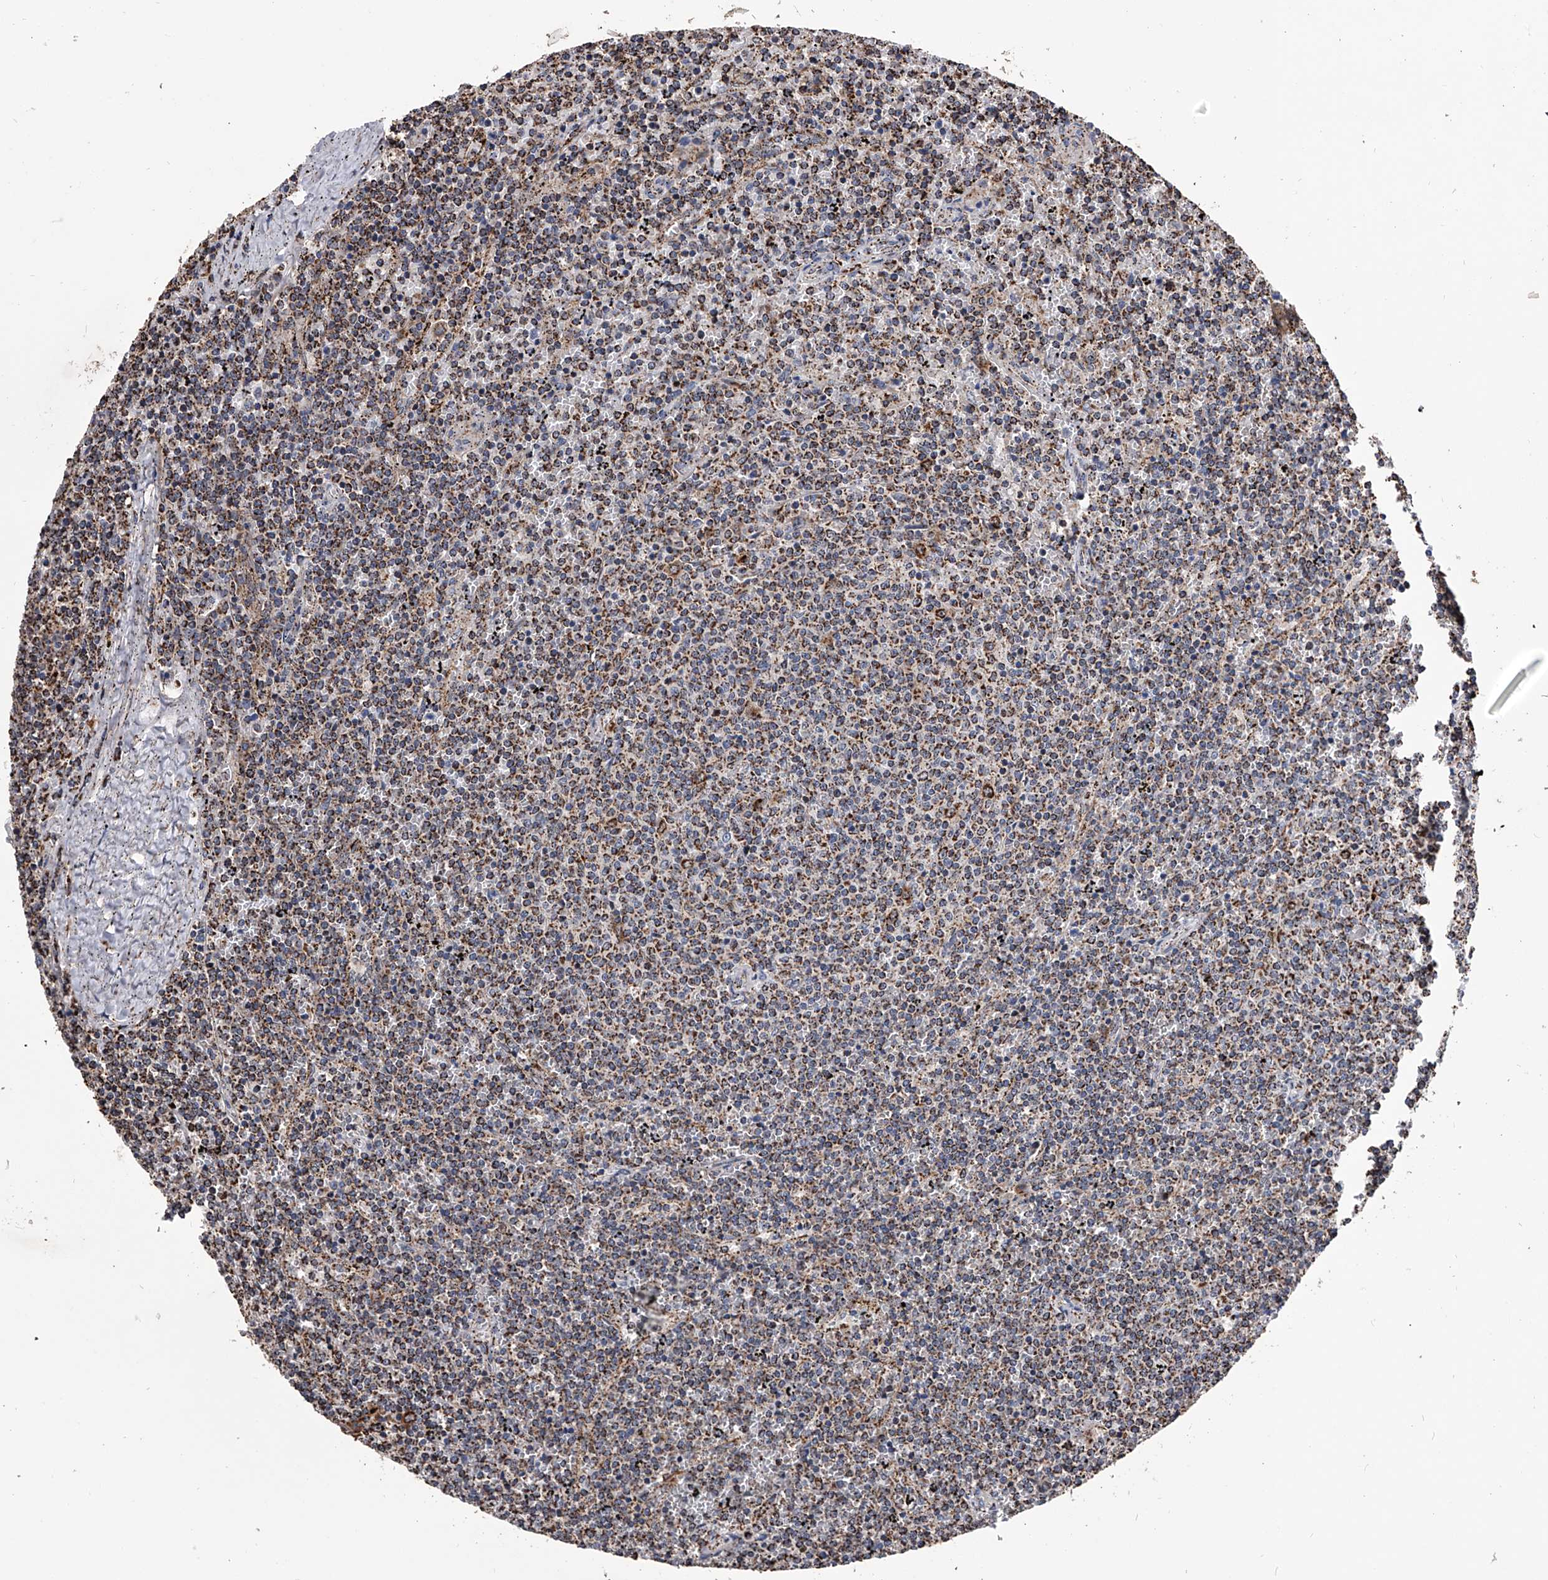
{"staining": {"intensity": "moderate", "quantity": ">75%", "location": "cytoplasmic/membranous"}, "tissue": "lymphoma", "cell_type": "Tumor cells", "image_type": "cancer", "snomed": [{"axis": "morphology", "description": "Malignant lymphoma, non-Hodgkin's type, Low grade"}, {"axis": "topography", "description": "Spleen"}], "caption": "Tumor cells display medium levels of moderate cytoplasmic/membranous expression in approximately >75% of cells in lymphoma.", "gene": "SMPDL3A", "patient": {"sex": "female", "age": 50}}